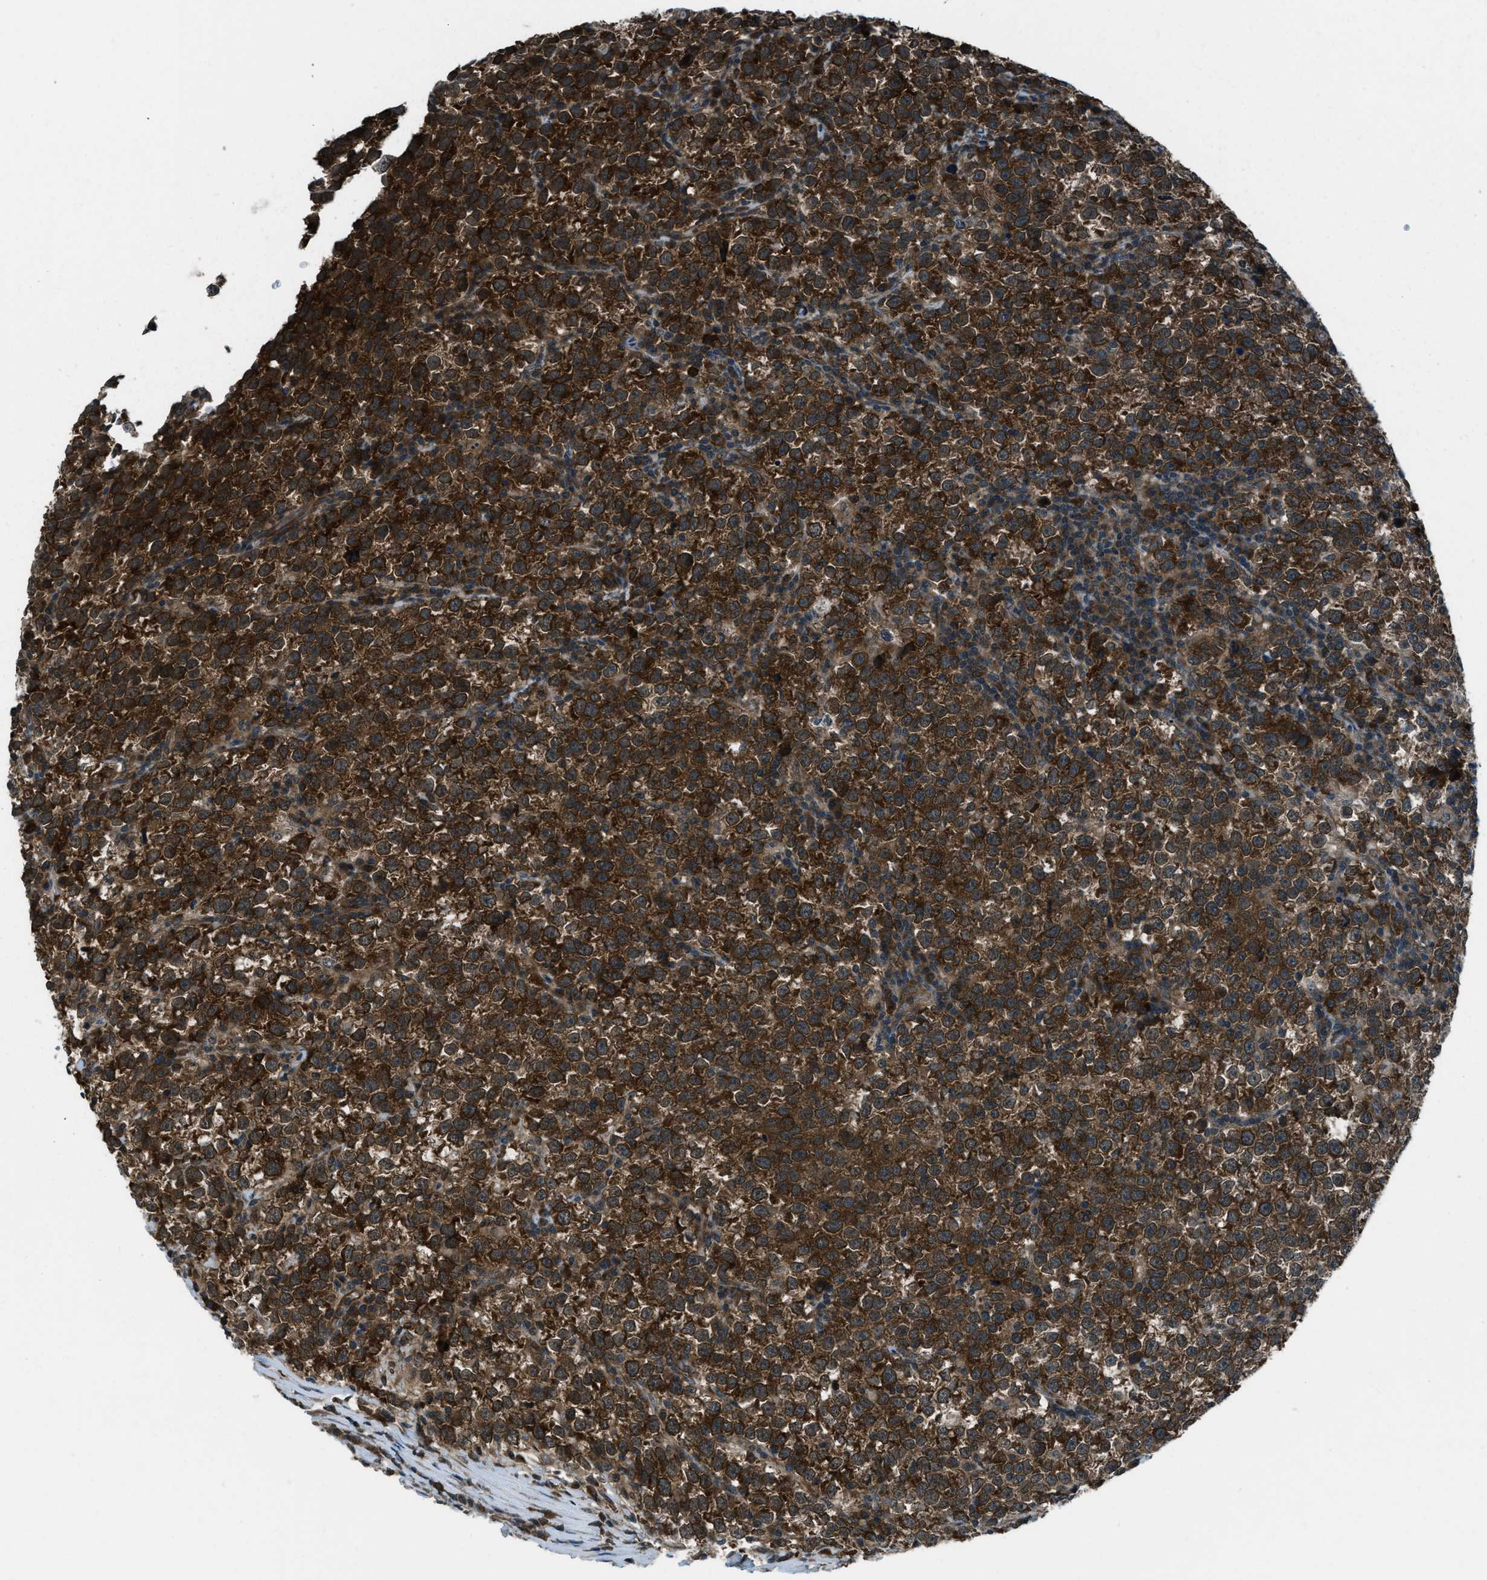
{"staining": {"intensity": "strong", "quantity": ">75%", "location": "cytoplasmic/membranous"}, "tissue": "testis cancer", "cell_type": "Tumor cells", "image_type": "cancer", "snomed": [{"axis": "morphology", "description": "Normal tissue, NOS"}, {"axis": "morphology", "description": "Seminoma, NOS"}, {"axis": "topography", "description": "Testis"}], "caption": "IHC histopathology image of testis cancer (seminoma) stained for a protein (brown), which exhibits high levels of strong cytoplasmic/membranous positivity in approximately >75% of tumor cells.", "gene": "ASAP2", "patient": {"sex": "male", "age": 43}}